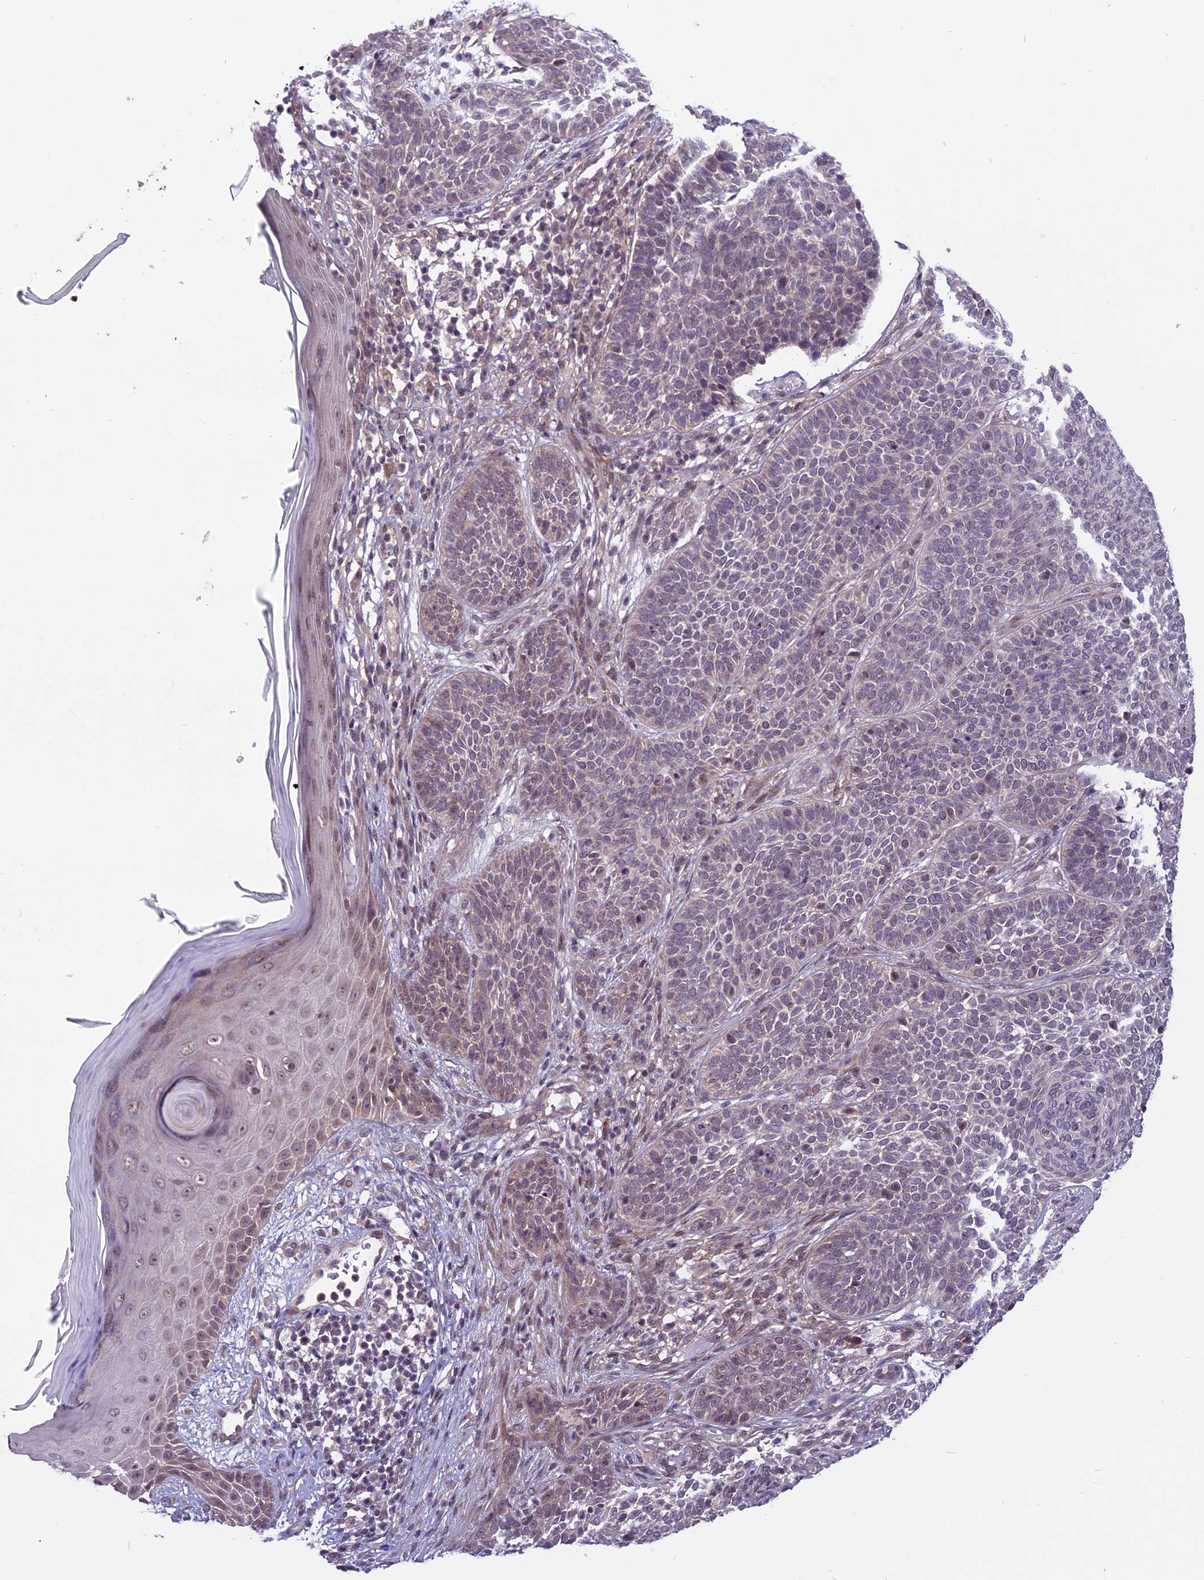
{"staining": {"intensity": "weak", "quantity": "<25%", "location": "cytoplasmic/membranous"}, "tissue": "skin cancer", "cell_type": "Tumor cells", "image_type": "cancer", "snomed": [{"axis": "morphology", "description": "Basal cell carcinoma"}, {"axis": "topography", "description": "Skin"}], "caption": "There is no significant expression in tumor cells of basal cell carcinoma (skin).", "gene": "SPRED1", "patient": {"sex": "male", "age": 85}}